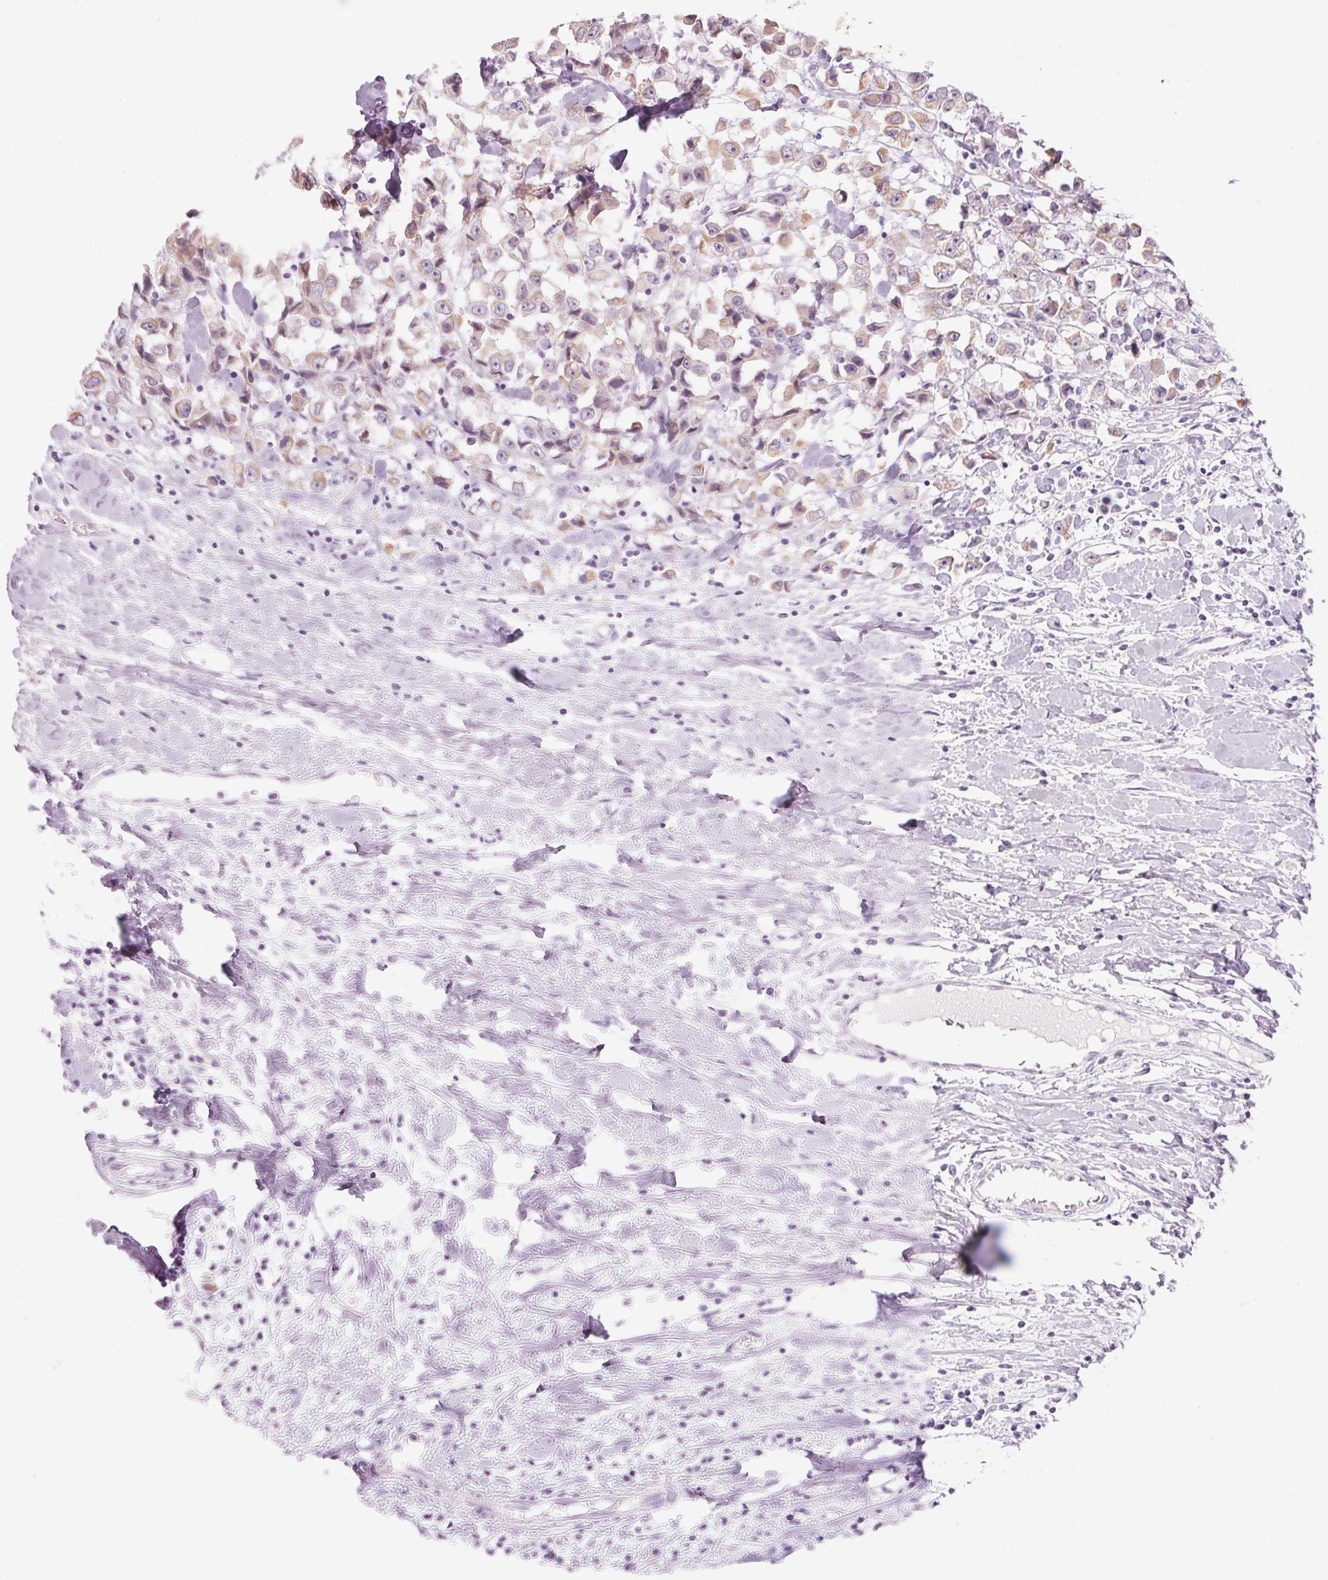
{"staining": {"intensity": "weak", "quantity": ">75%", "location": "cytoplasmic/membranous"}, "tissue": "breast cancer", "cell_type": "Tumor cells", "image_type": "cancer", "snomed": [{"axis": "morphology", "description": "Duct carcinoma"}, {"axis": "topography", "description": "Breast"}], "caption": "This is an image of immunohistochemistry staining of breast intraductal carcinoma, which shows weak positivity in the cytoplasmic/membranous of tumor cells.", "gene": "RPTN", "patient": {"sex": "female", "age": 61}}